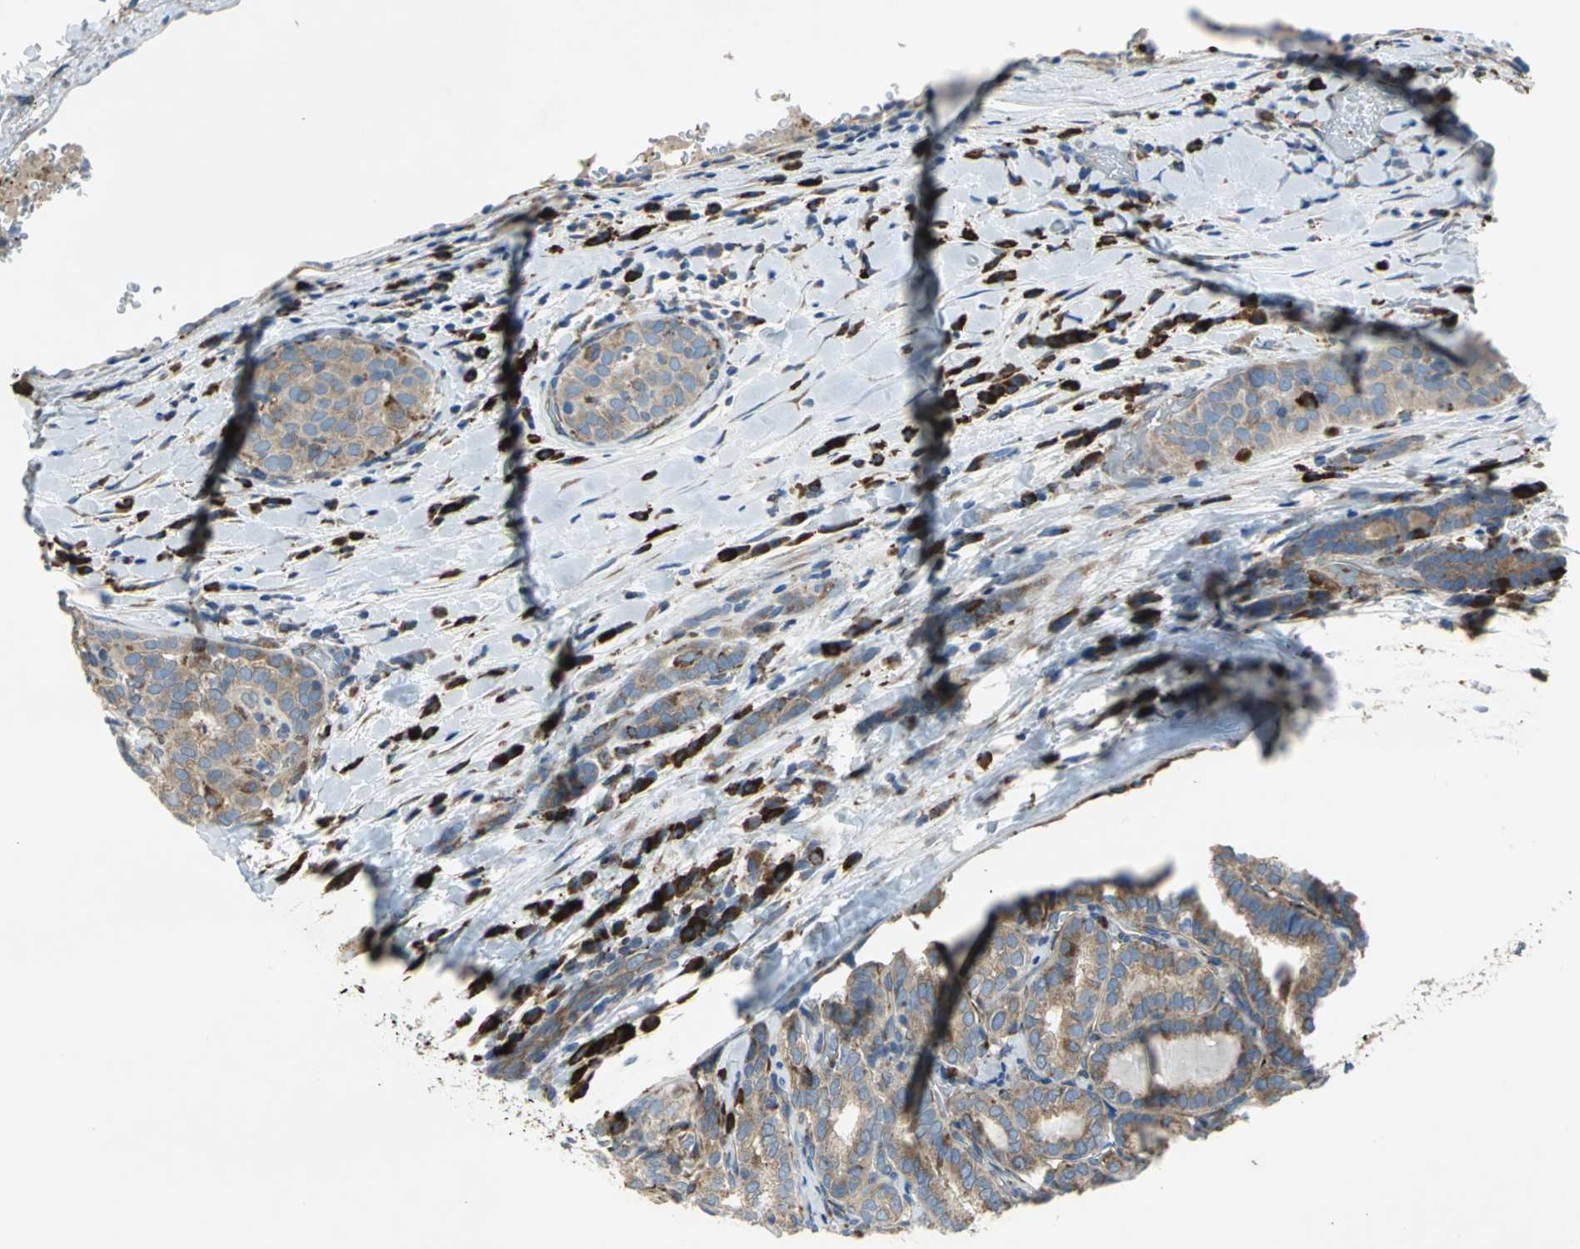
{"staining": {"intensity": "strong", "quantity": ">75%", "location": "cytoplasmic/membranous"}, "tissue": "thyroid cancer", "cell_type": "Tumor cells", "image_type": "cancer", "snomed": [{"axis": "morphology", "description": "Papillary adenocarcinoma, NOS"}, {"axis": "topography", "description": "Thyroid gland"}], "caption": "Immunohistochemistry (IHC) of thyroid cancer shows high levels of strong cytoplasmic/membranous staining in approximately >75% of tumor cells.", "gene": "TULP4", "patient": {"sex": "female", "age": 30}}